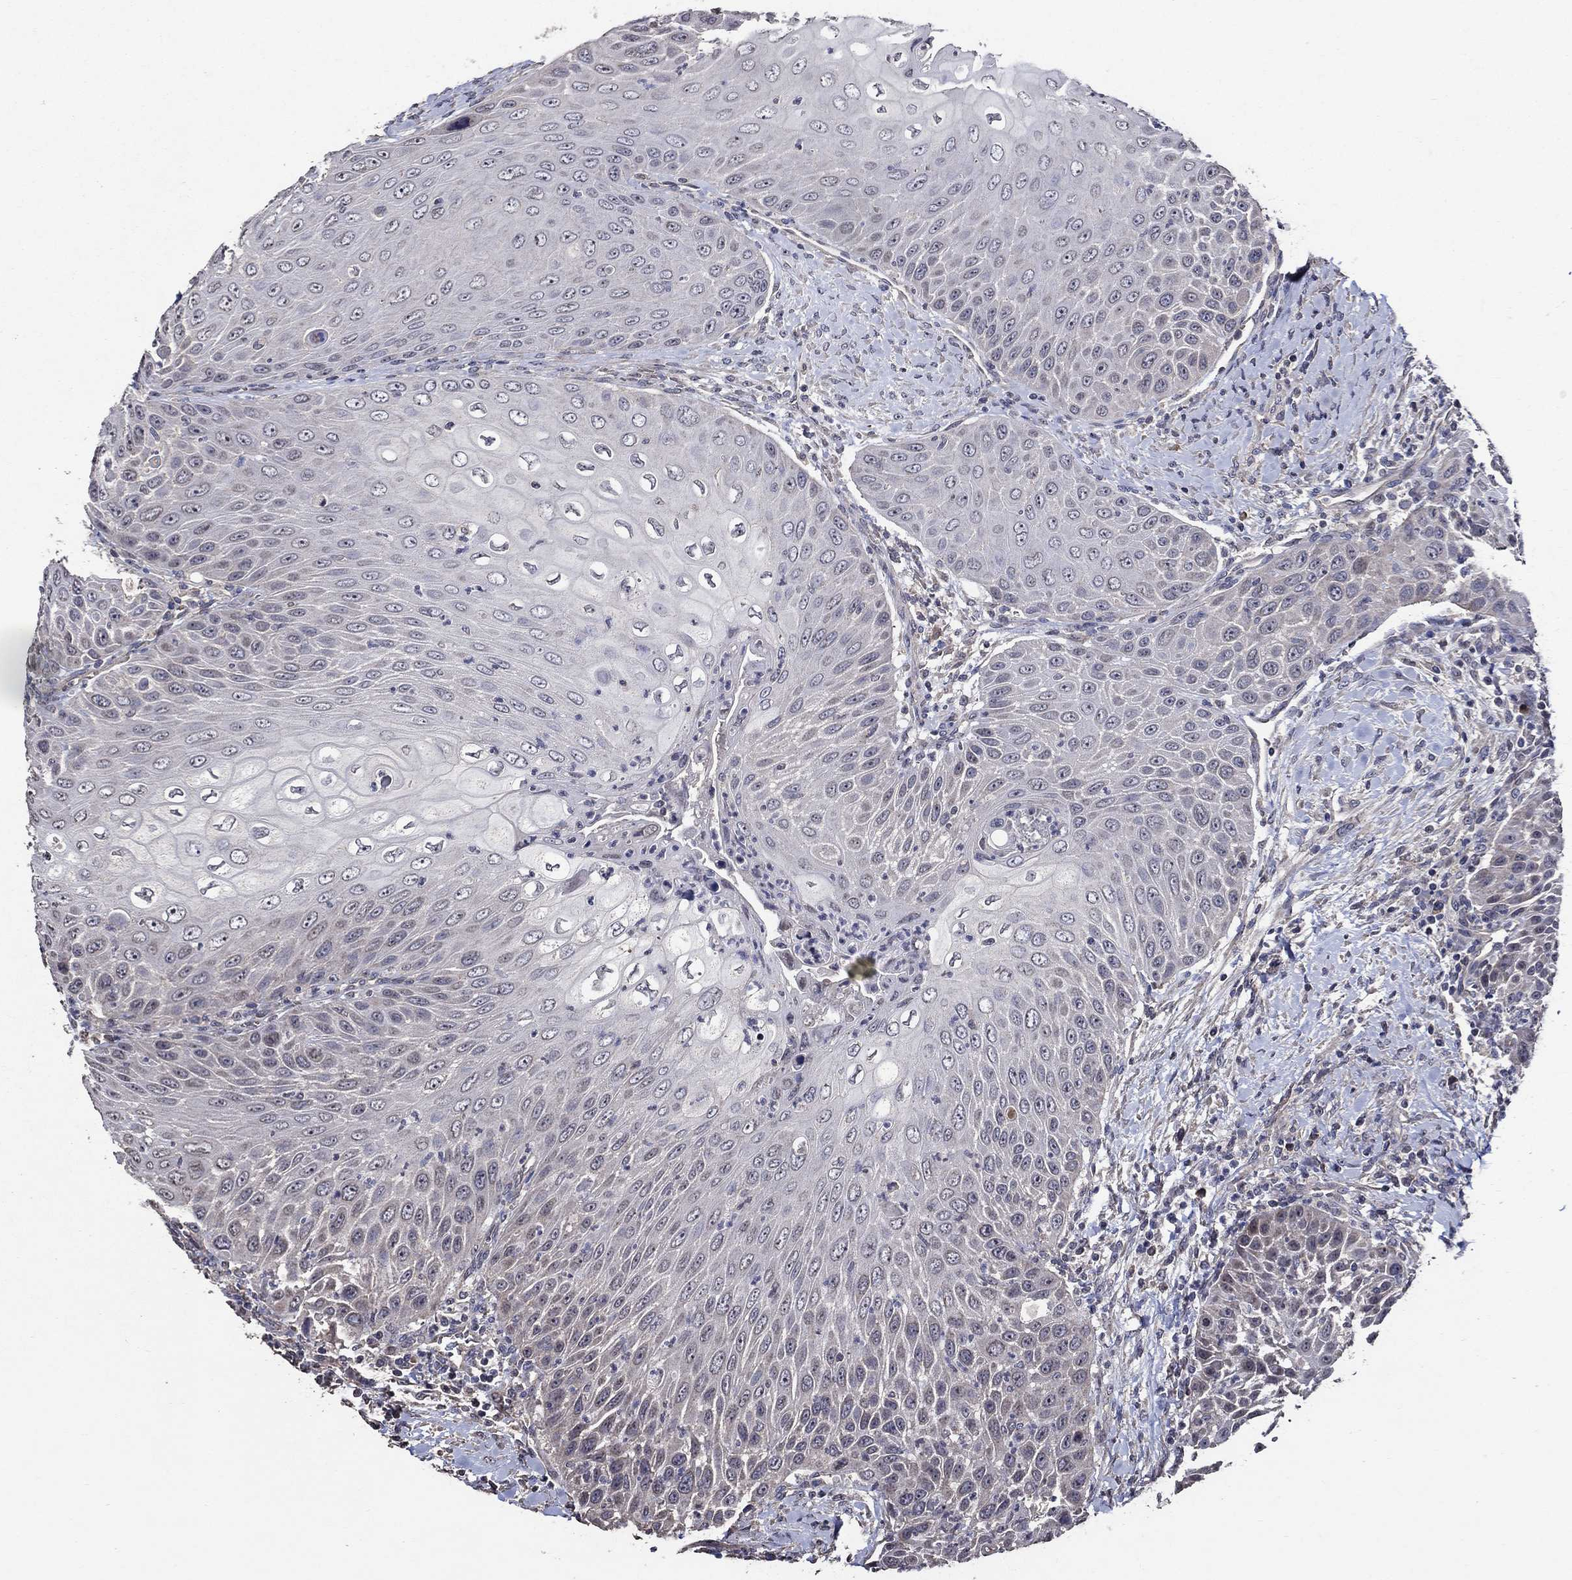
{"staining": {"intensity": "weak", "quantity": "25%-75%", "location": "cytoplasmic/membranous"}, "tissue": "head and neck cancer", "cell_type": "Tumor cells", "image_type": "cancer", "snomed": [{"axis": "morphology", "description": "Squamous cell carcinoma, NOS"}, {"axis": "topography", "description": "Head-Neck"}], "caption": "Weak cytoplasmic/membranous expression for a protein is seen in about 25%-75% of tumor cells of head and neck cancer using immunohistochemistry.", "gene": "HAP1", "patient": {"sex": "male", "age": 69}}